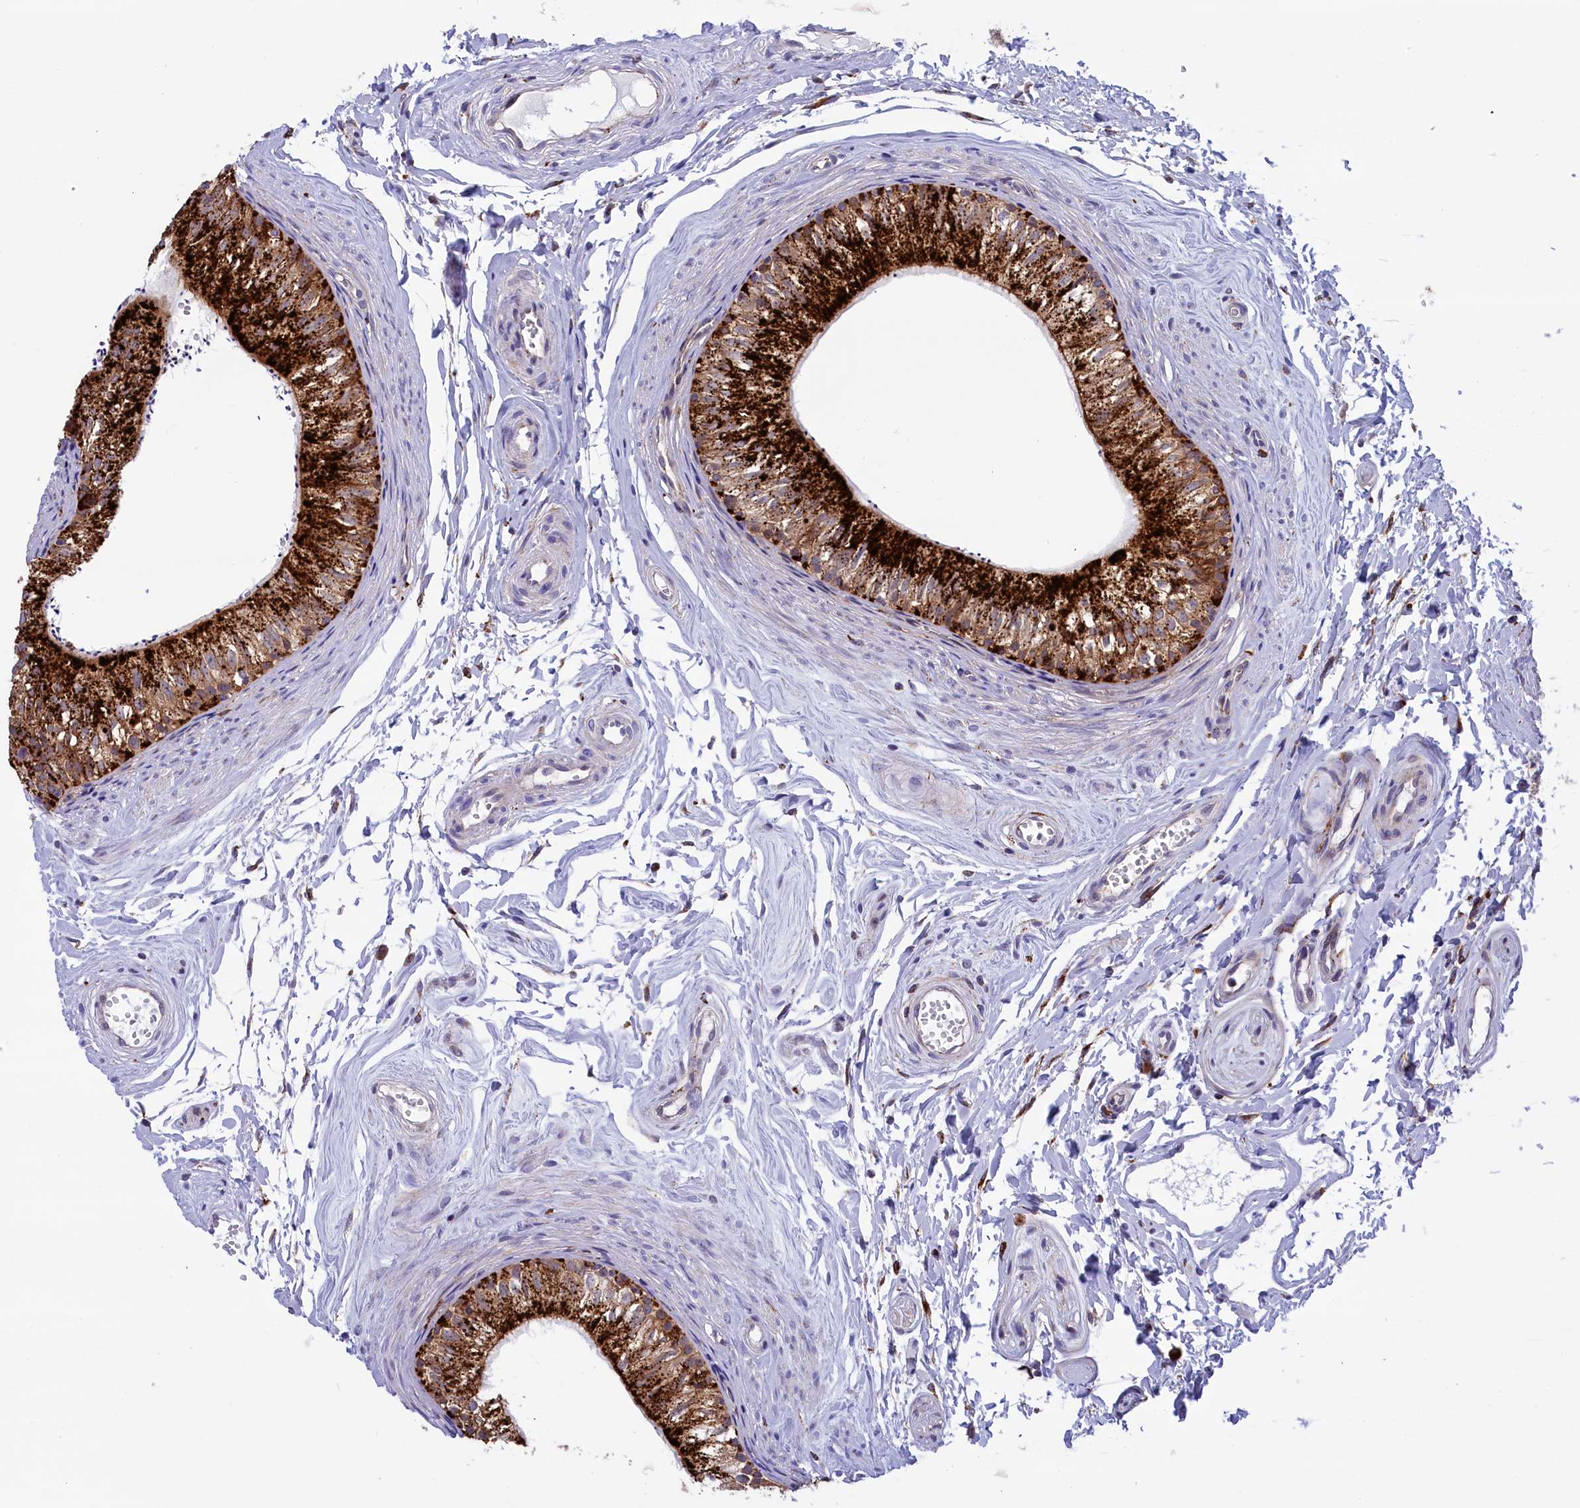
{"staining": {"intensity": "strong", "quantity": ">75%", "location": "cytoplasmic/membranous"}, "tissue": "epididymis", "cell_type": "Glandular cells", "image_type": "normal", "snomed": [{"axis": "morphology", "description": "Normal tissue, NOS"}, {"axis": "topography", "description": "Epididymis"}], "caption": "Approximately >75% of glandular cells in benign human epididymis exhibit strong cytoplasmic/membranous protein expression as visualized by brown immunohistochemical staining.", "gene": "MAN2B1", "patient": {"sex": "male", "age": 56}}